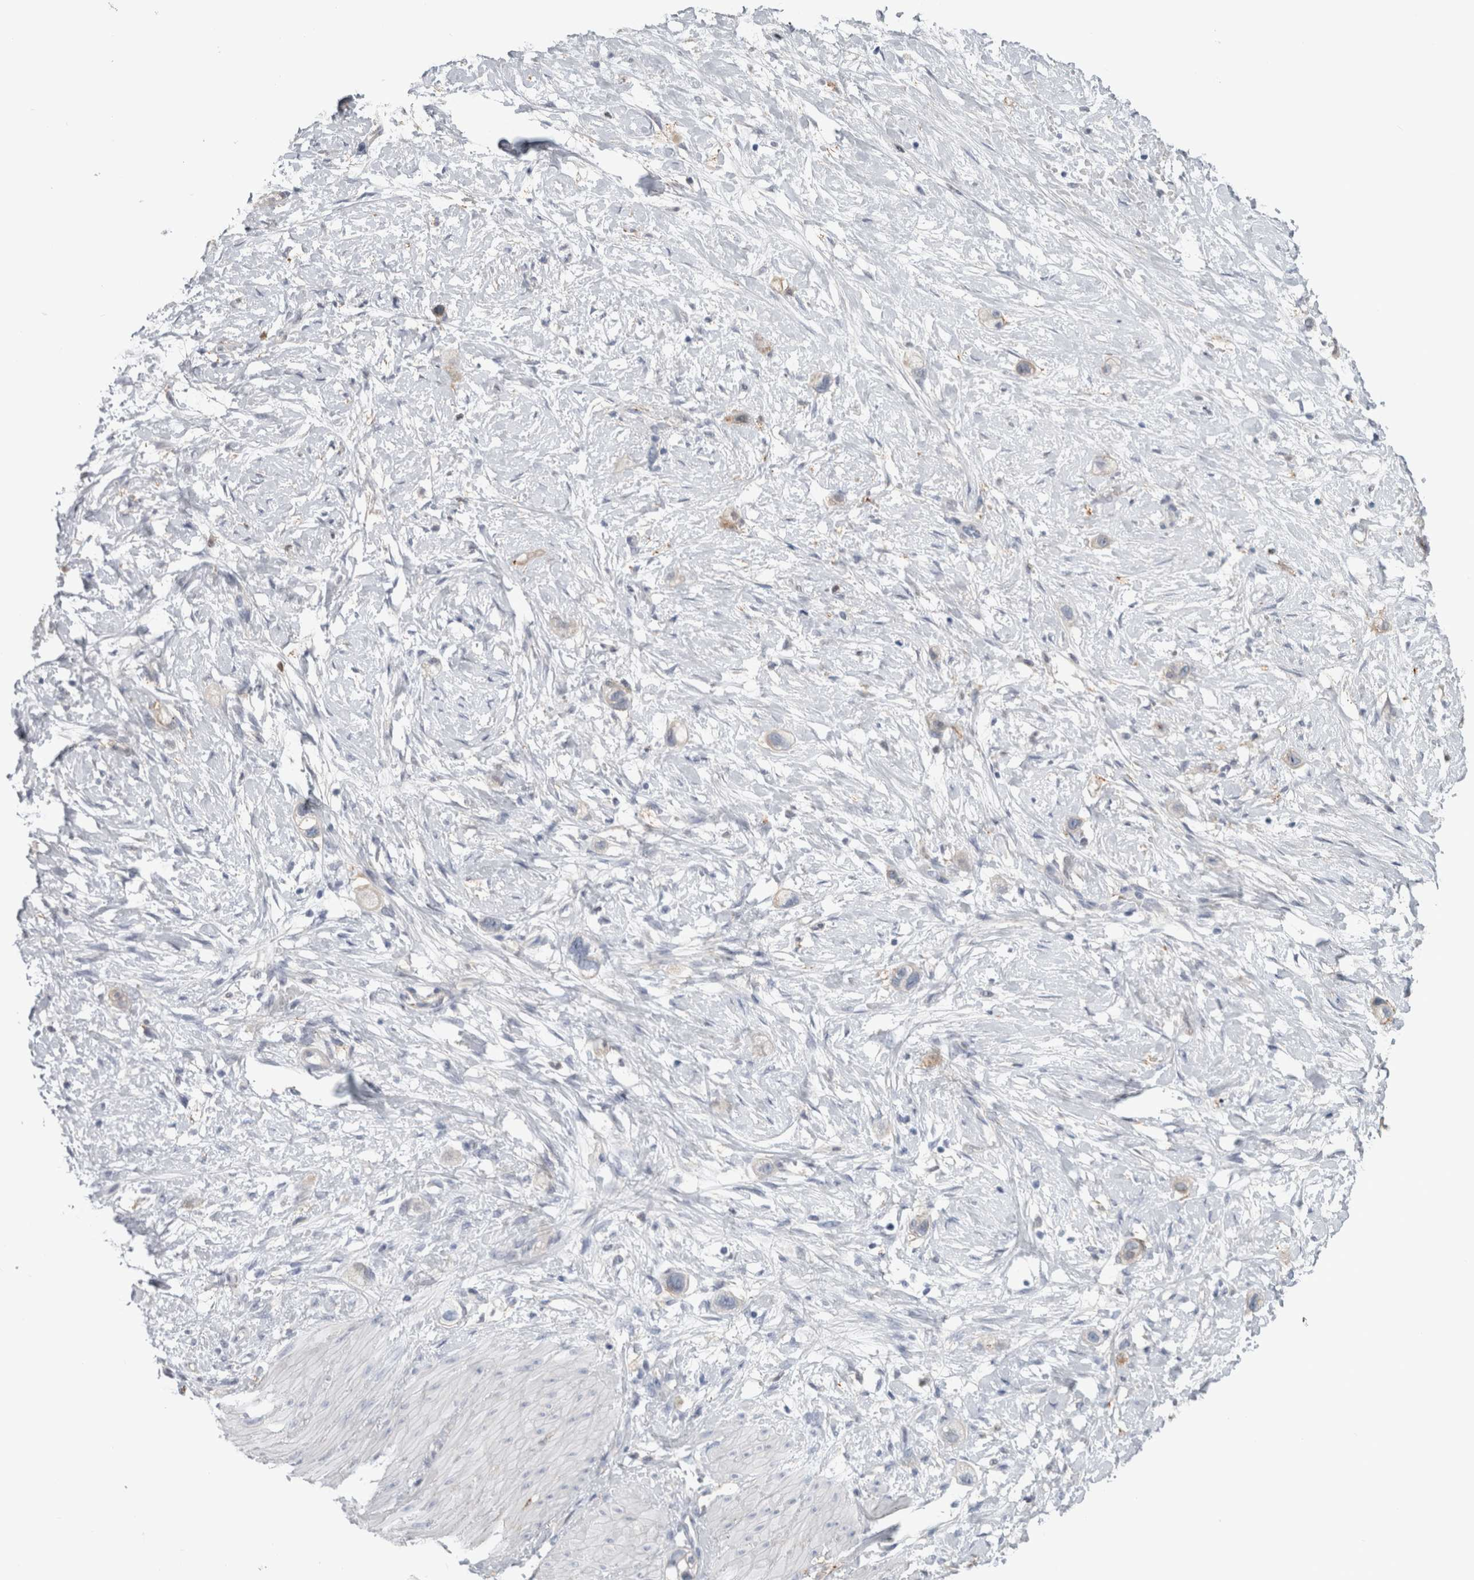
{"staining": {"intensity": "negative", "quantity": "none", "location": "none"}, "tissue": "stomach cancer", "cell_type": "Tumor cells", "image_type": "cancer", "snomed": [{"axis": "morphology", "description": "Adenocarcinoma, NOS"}, {"axis": "topography", "description": "Stomach"}, {"axis": "topography", "description": "Stomach, lower"}], "caption": "High magnification brightfield microscopy of stomach cancer stained with DAB (brown) and counterstained with hematoxylin (blue): tumor cells show no significant positivity.", "gene": "DNAJC24", "patient": {"sex": "female", "age": 48}}